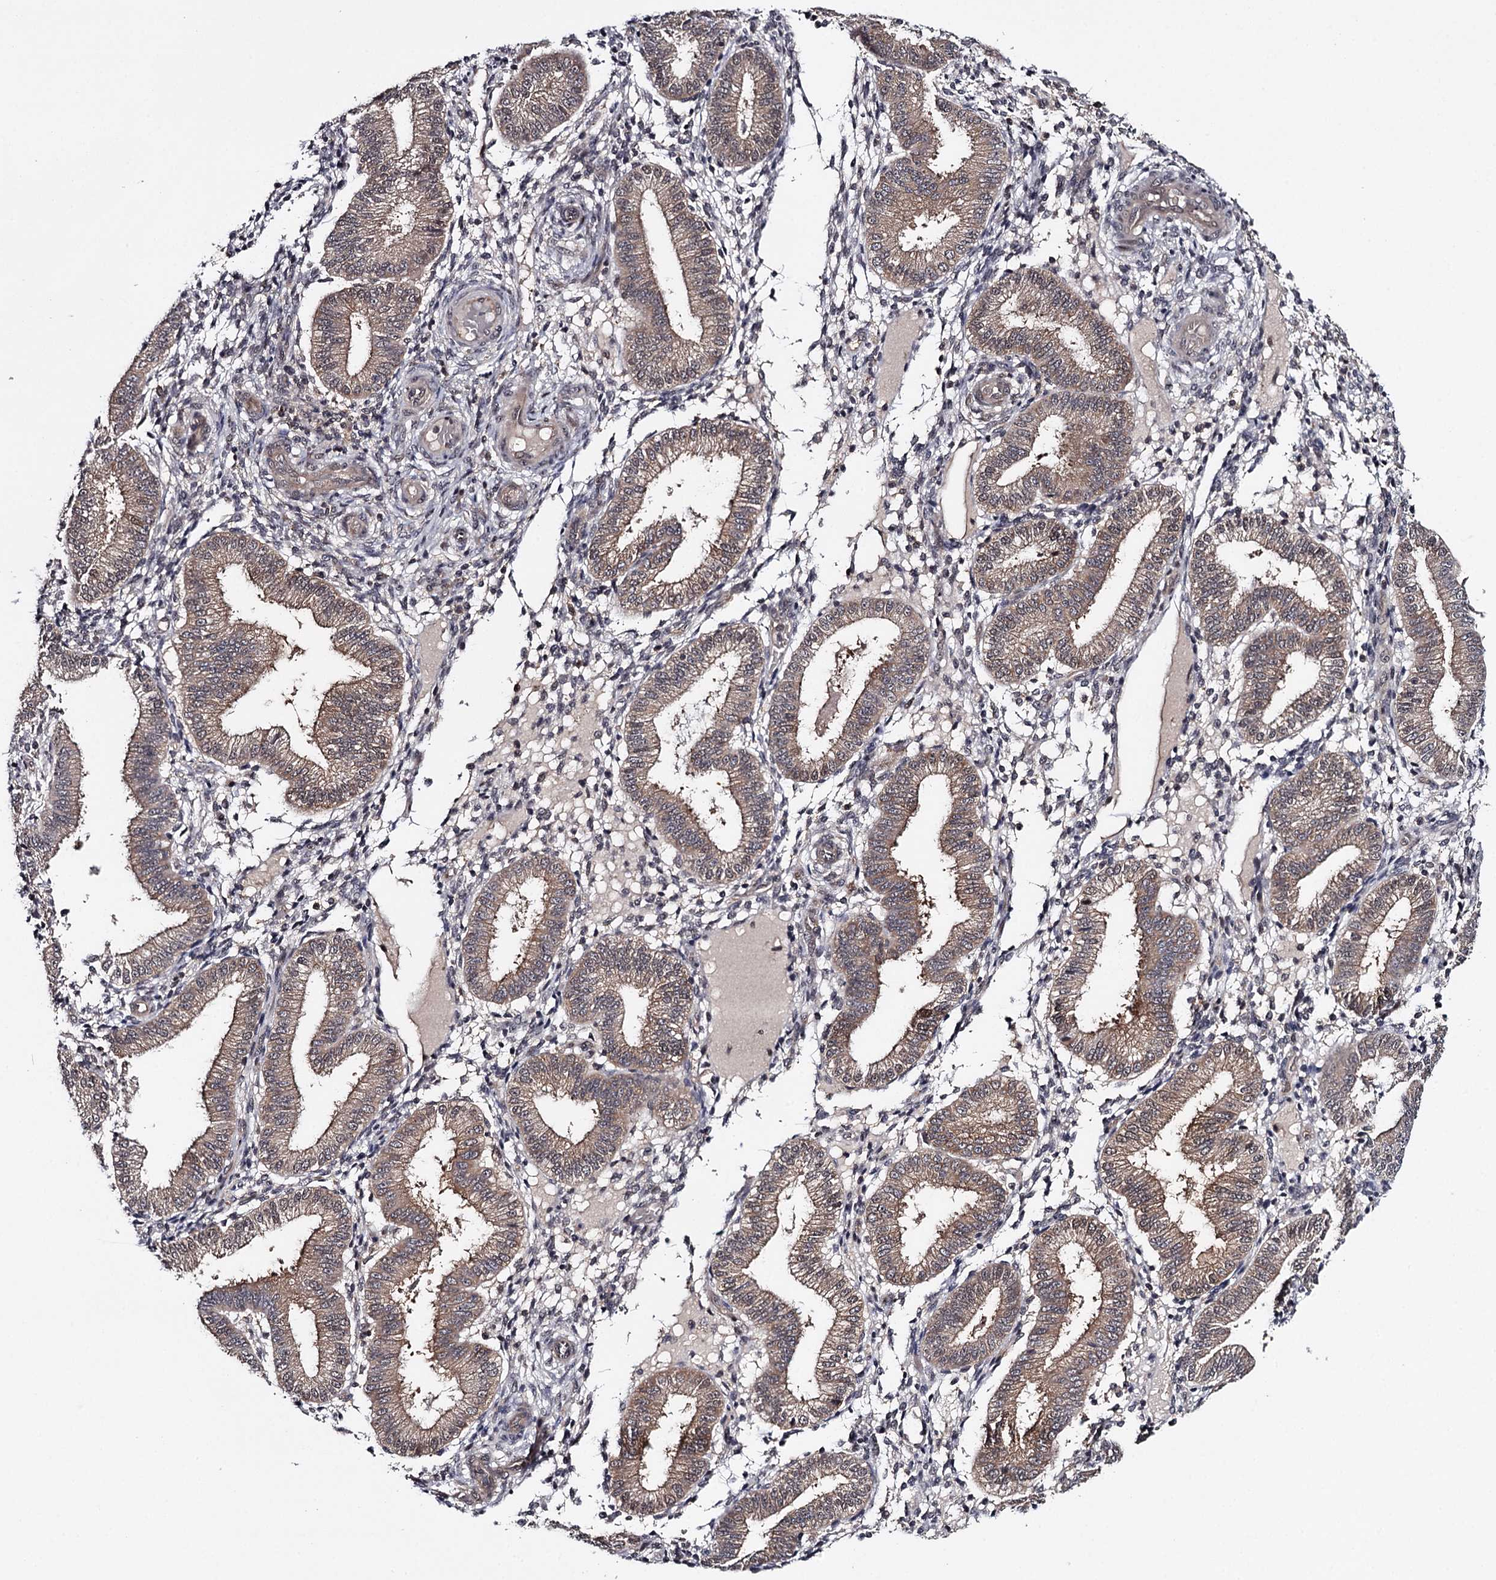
{"staining": {"intensity": "negative", "quantity": "none", "location": "none"}, "tissue": "endometrium", "cell_type": "Cells in endometrial stroma", "image_type": "normal", "snomed": [{"axis": "morphology", "description": "Normal tissue, NOS"}, {"axis": "topography", "description": "Endometrium"}], "caption": "The micrograph demonstrates no staining of cells in endometrial stroma in unremarkable endometrium. (Brightfield microscopy of DAB (3,3'-diaminobenzidine) immunohistochemistry at high magnification).", "gene": "GTSF1", "patient": {"sex": "female", "age": 39}}